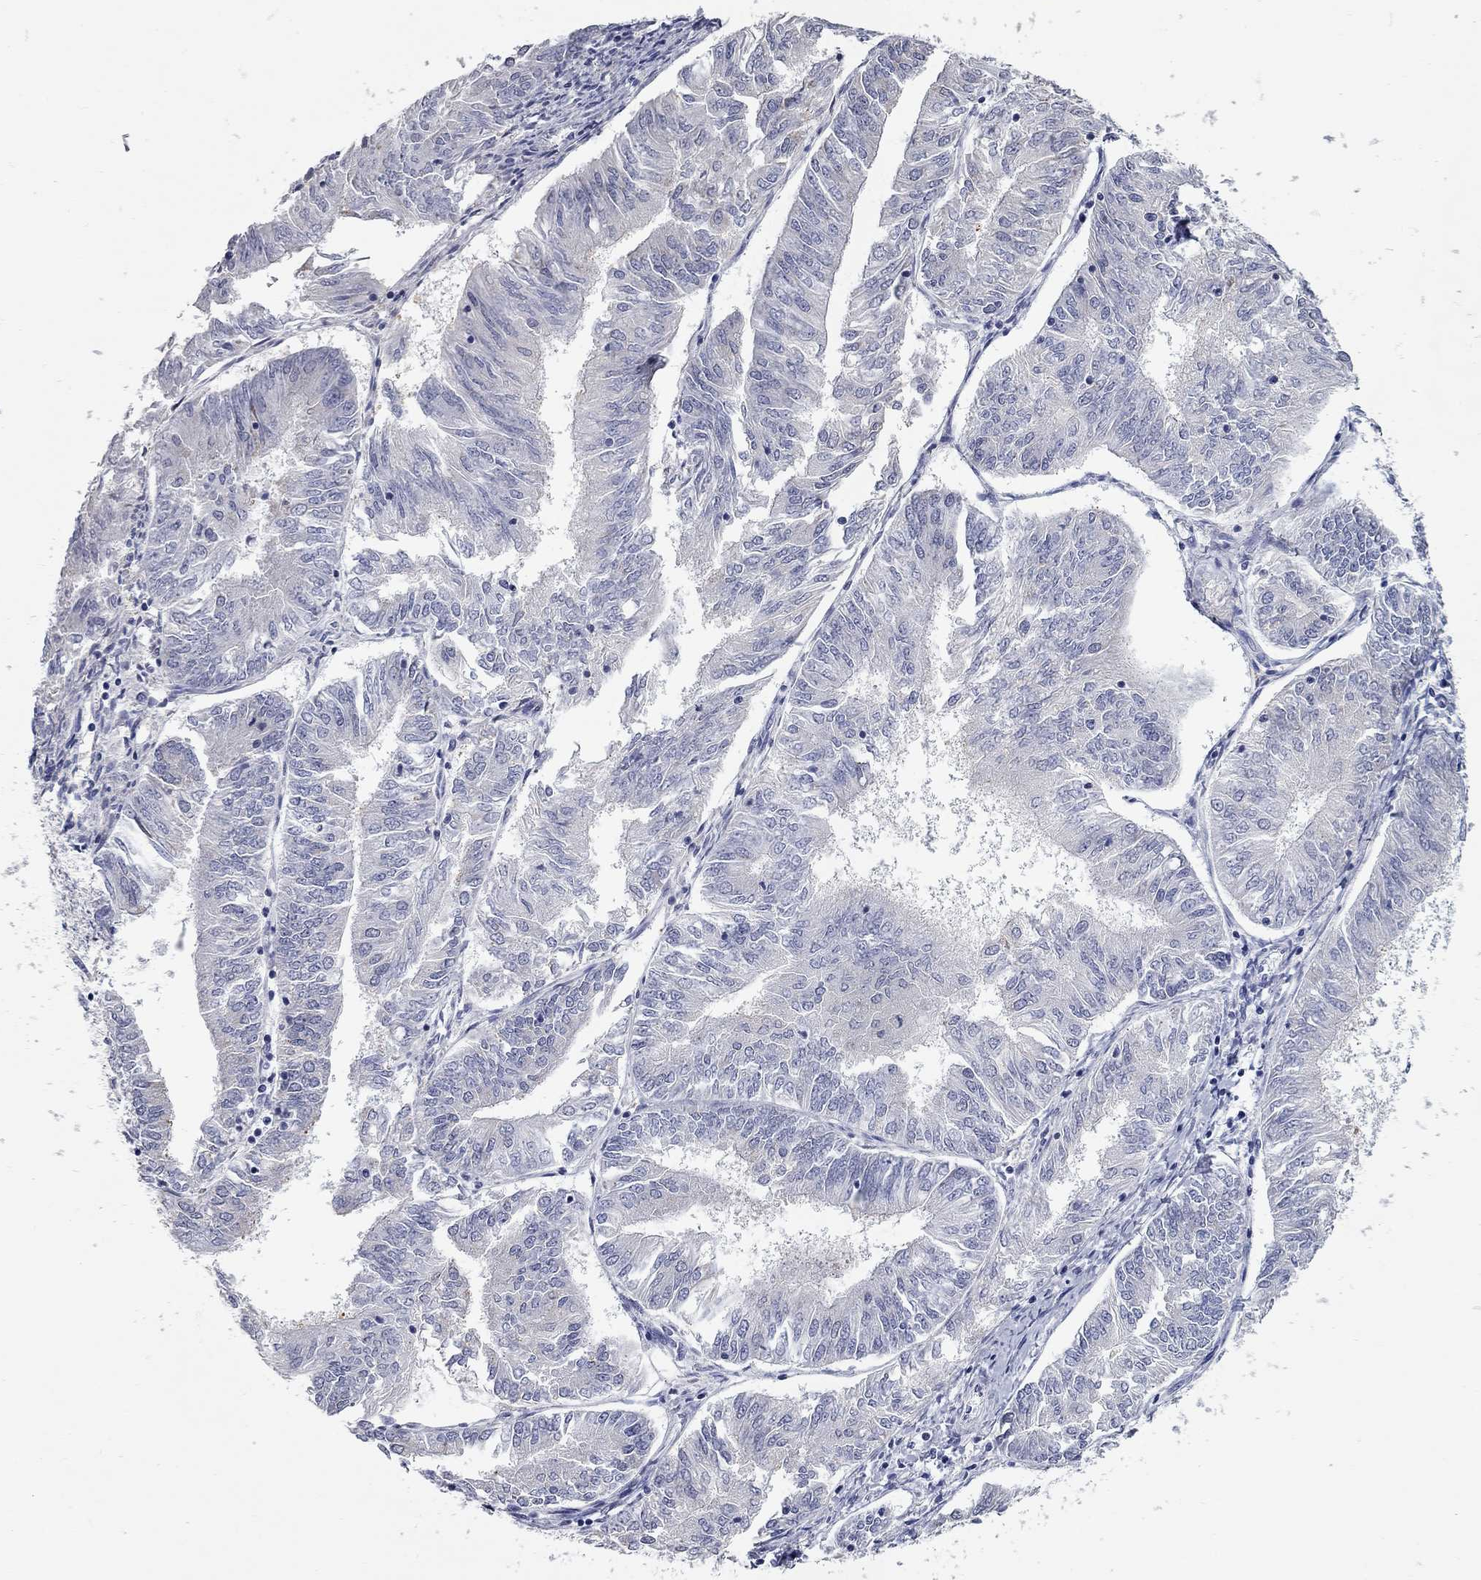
{"staining": {"intensity": "negative", "quantity": "none", "location": "none"}, "tissue": "endometrial cancer", "cell_type": "Tumor cells", "image_type": "cancer", "snomed": [{"axis": "morphology", "description": "Adenocarcinoma, NOS"}, {"axis": "topography", "description": "Endometrium"}], "caption": "Immunohistochemical staining of human endometrial cancer (adenocarcinoma) reveals no significant positivity in tumor cells.", "gene": "XAGE2", "patient": {"sex": "female", "age": 58}}